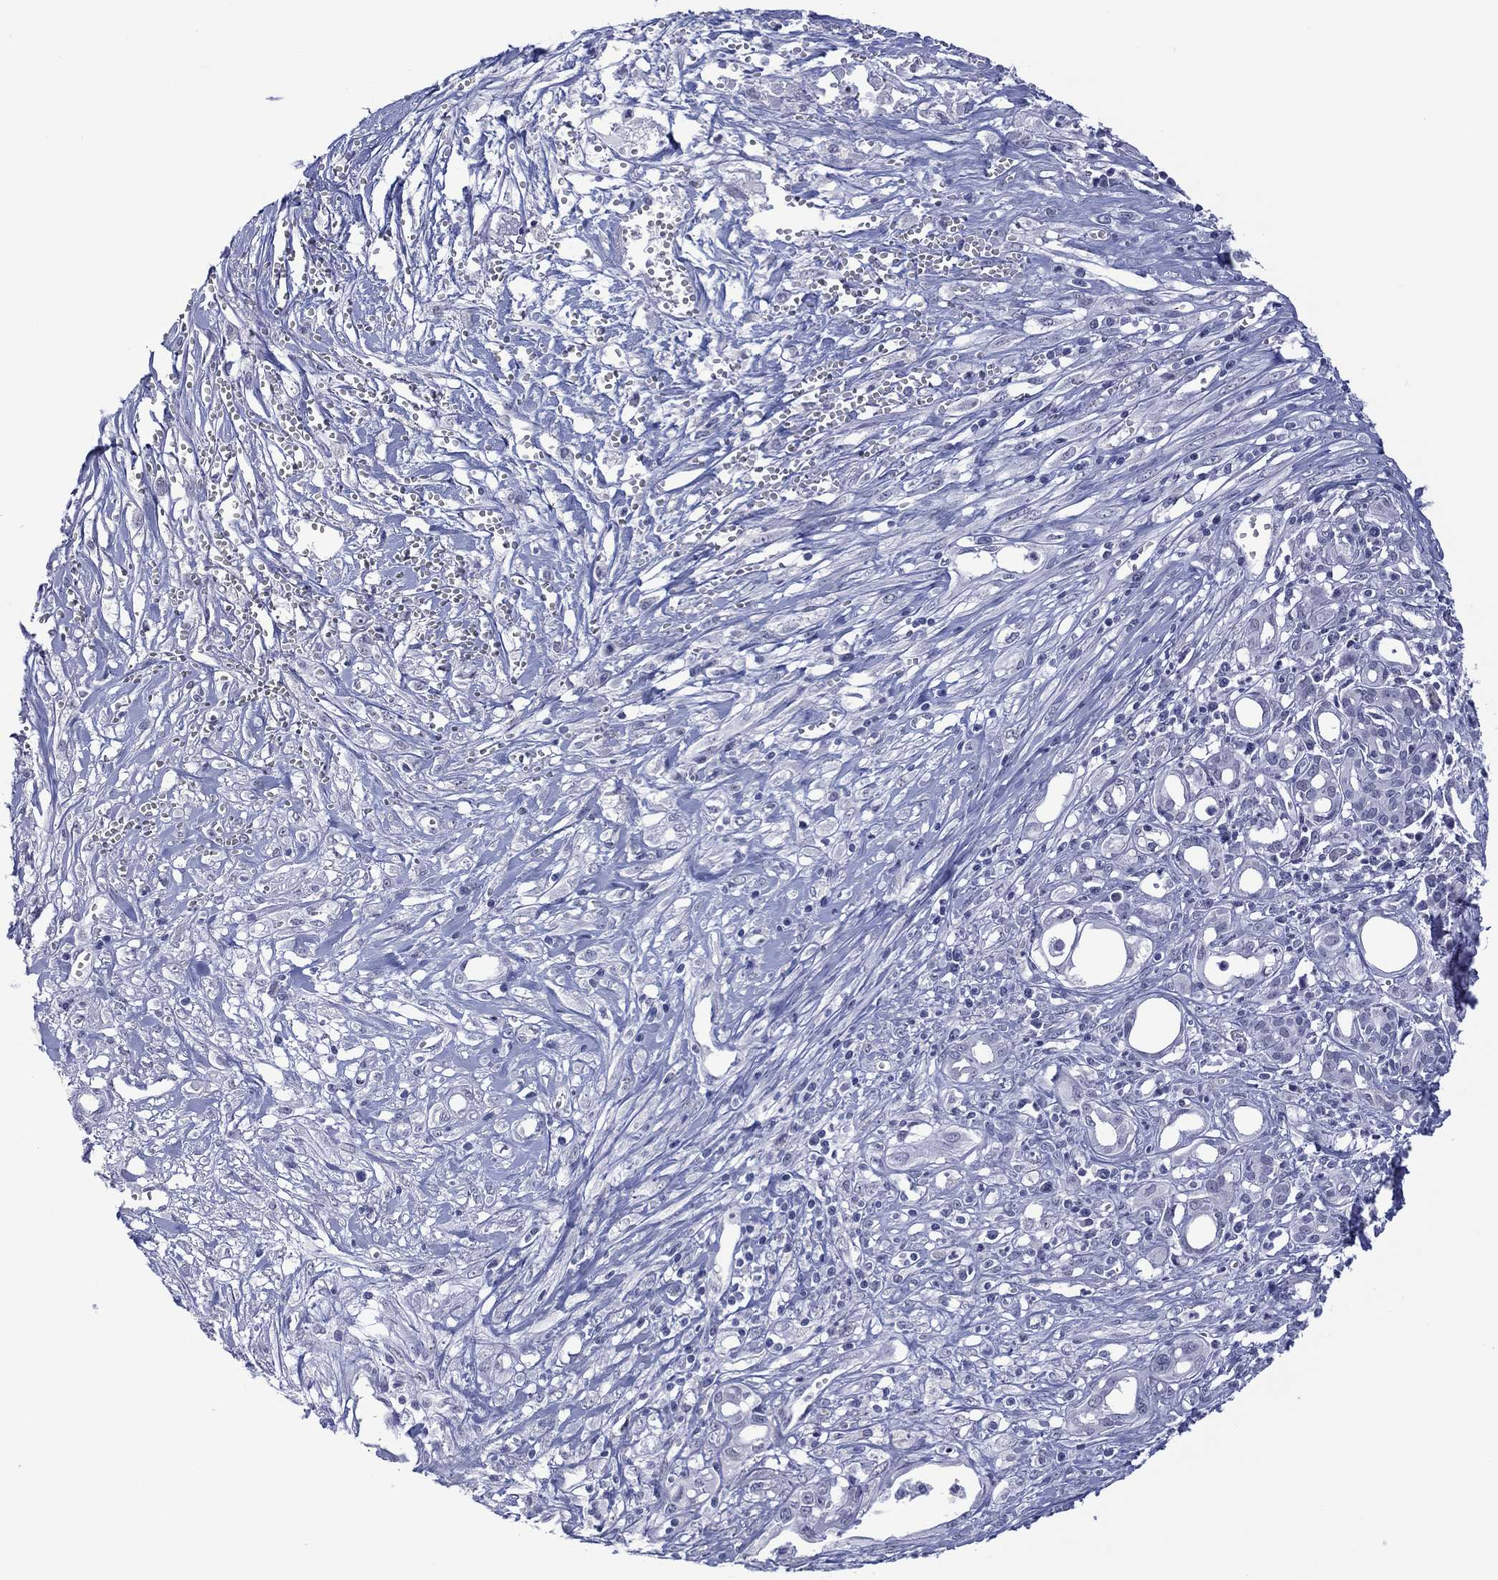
{"staining": {"intensity": "negative", "quantity": "none", "location": "none"}, "tissue": "pancreatic cancer", "cell_type": "Tumor cells", "image_type": "cancer", "snomed": [{"axis": "morphology", "description": "Adenocarcinoma, NOS"}, {"axis": "topography", "description": "Pancreas"}], "caption": "The image shows no staining of tumor cells in pancreatic cancer (adenocarcinoma).", "gene": "UTF1", "patient": {"sex": "male", "age": 71}}